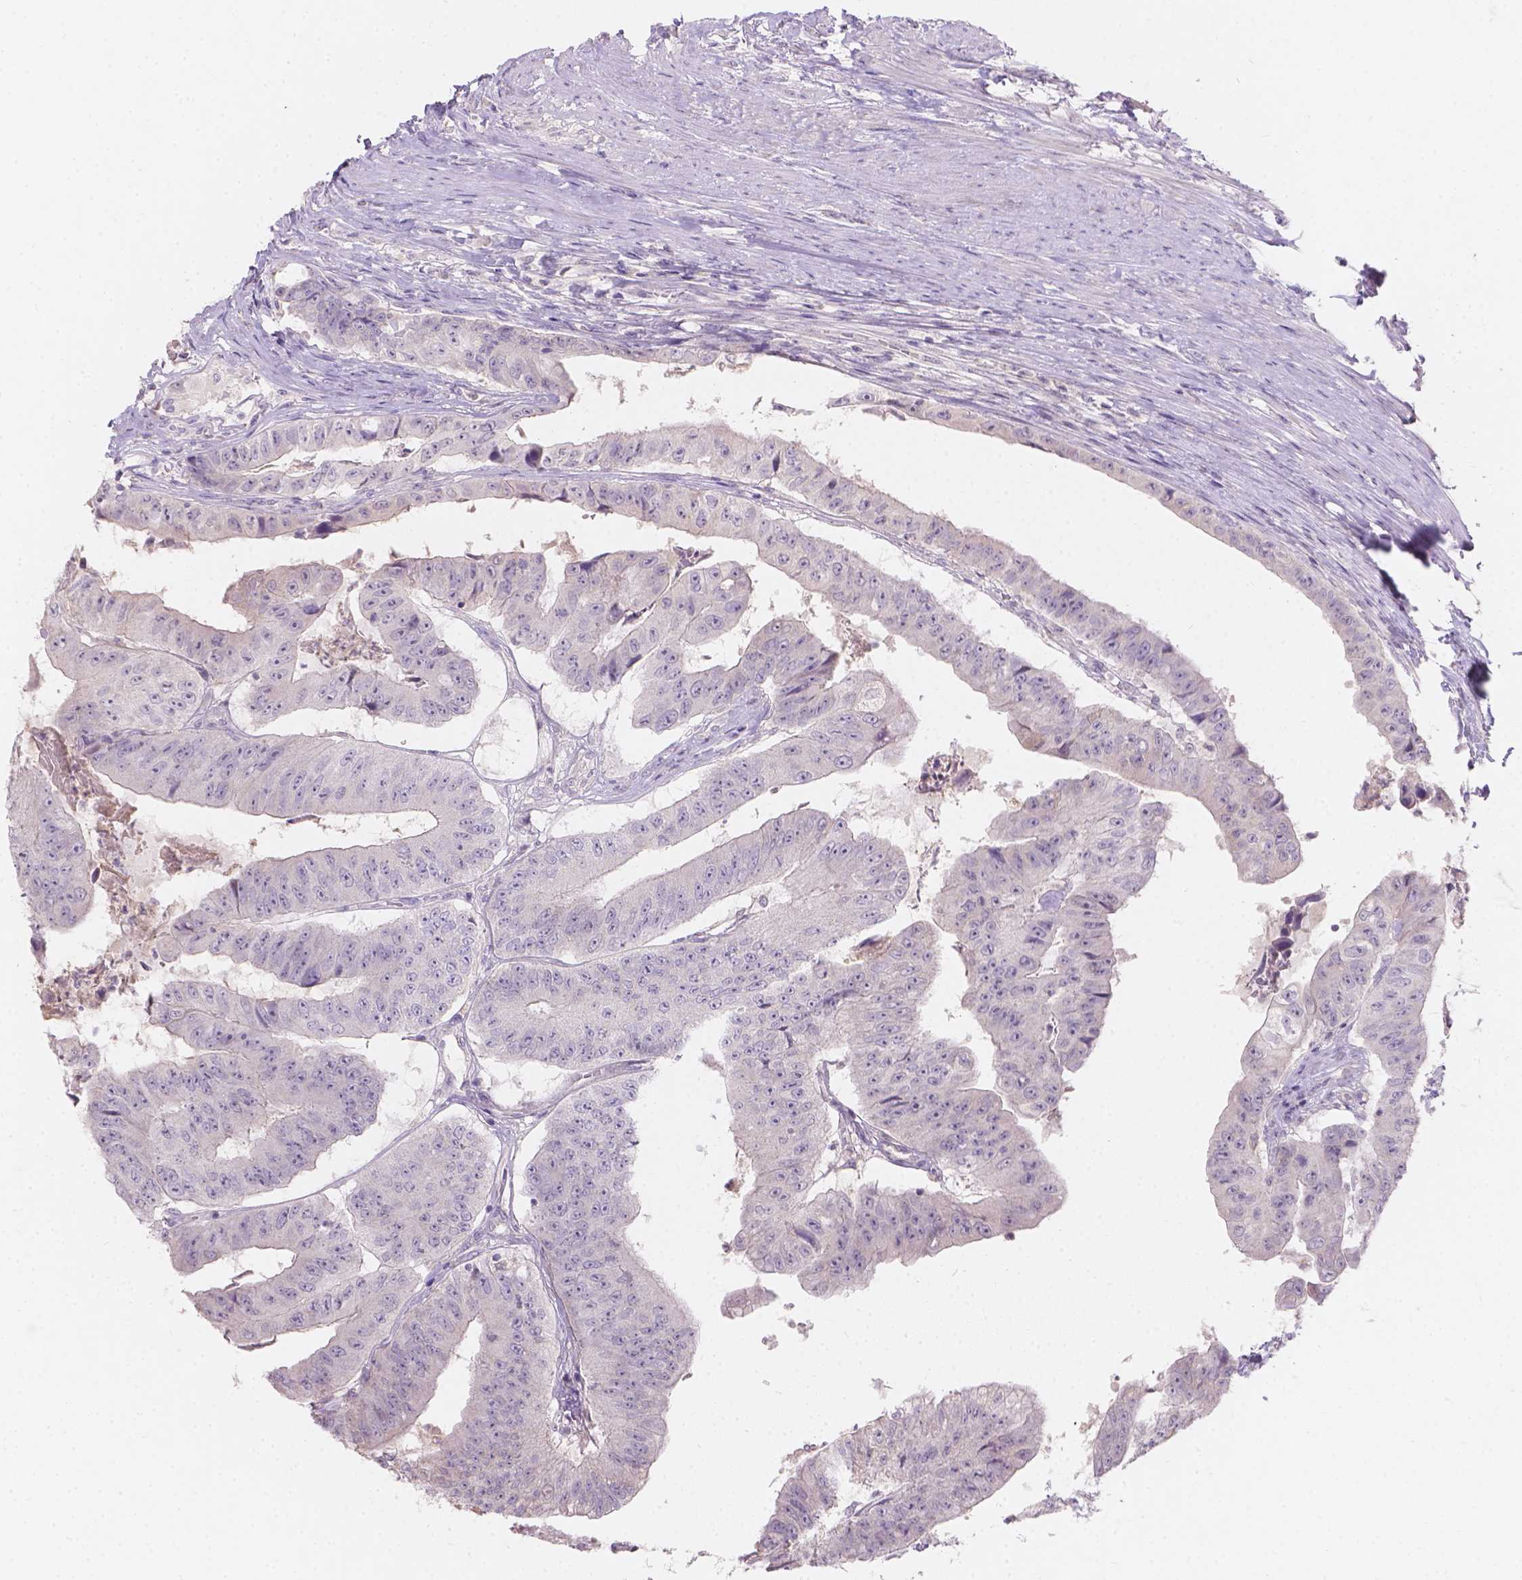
{"staining": {"intensity": "negative", "quantity": "none", "location": "none"}, "tissue": "colorectal cancer", "cell_type": "Tumor cells", "image_type": "cancer", "snomed": [{"axis": "morphology", "description": "Adenocarcinoma, NOS"}, {"axis": "topography", "description": "Colon"}], "caption": "A photomicrograph of human colorectal adenocarcinoma is negative for staining in tumor cells.", "gene": "DCAF4L1", "patient": {"sex": "female", "age": 67}}